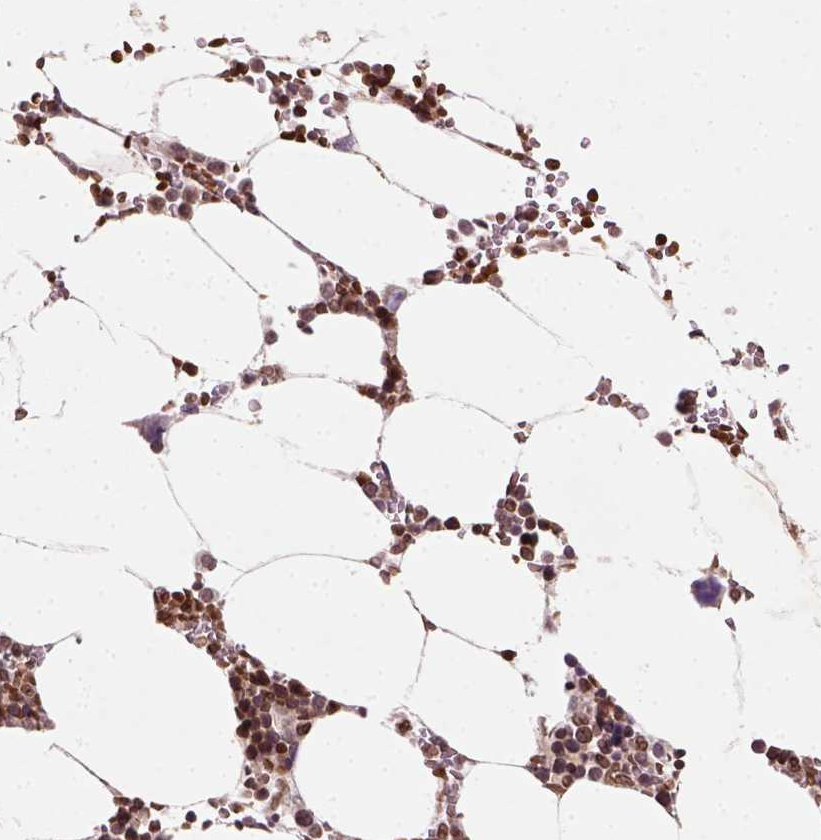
{"staining": {"intensity": "strong", "quantity": ">75%", "location": "cytoplasmic/membranous,nuclear"}, "tissue": "bone marrow", "cell_type": "Hematopoietic cells", "image_type": "normal", "snomed": [{"axis": "morphology", "description": "Normal tissue, NOS"}, {"axis": "topography", "description": "Bone marrow"}], "caption": "Protein staining of normal bone marrow reveals strong cytoplasmic/membranous,nuclear staining in approximately >75% of hematopoietic cells.", "gene": "NUDT3", "patient": {"sex": "female", "age": 52}}